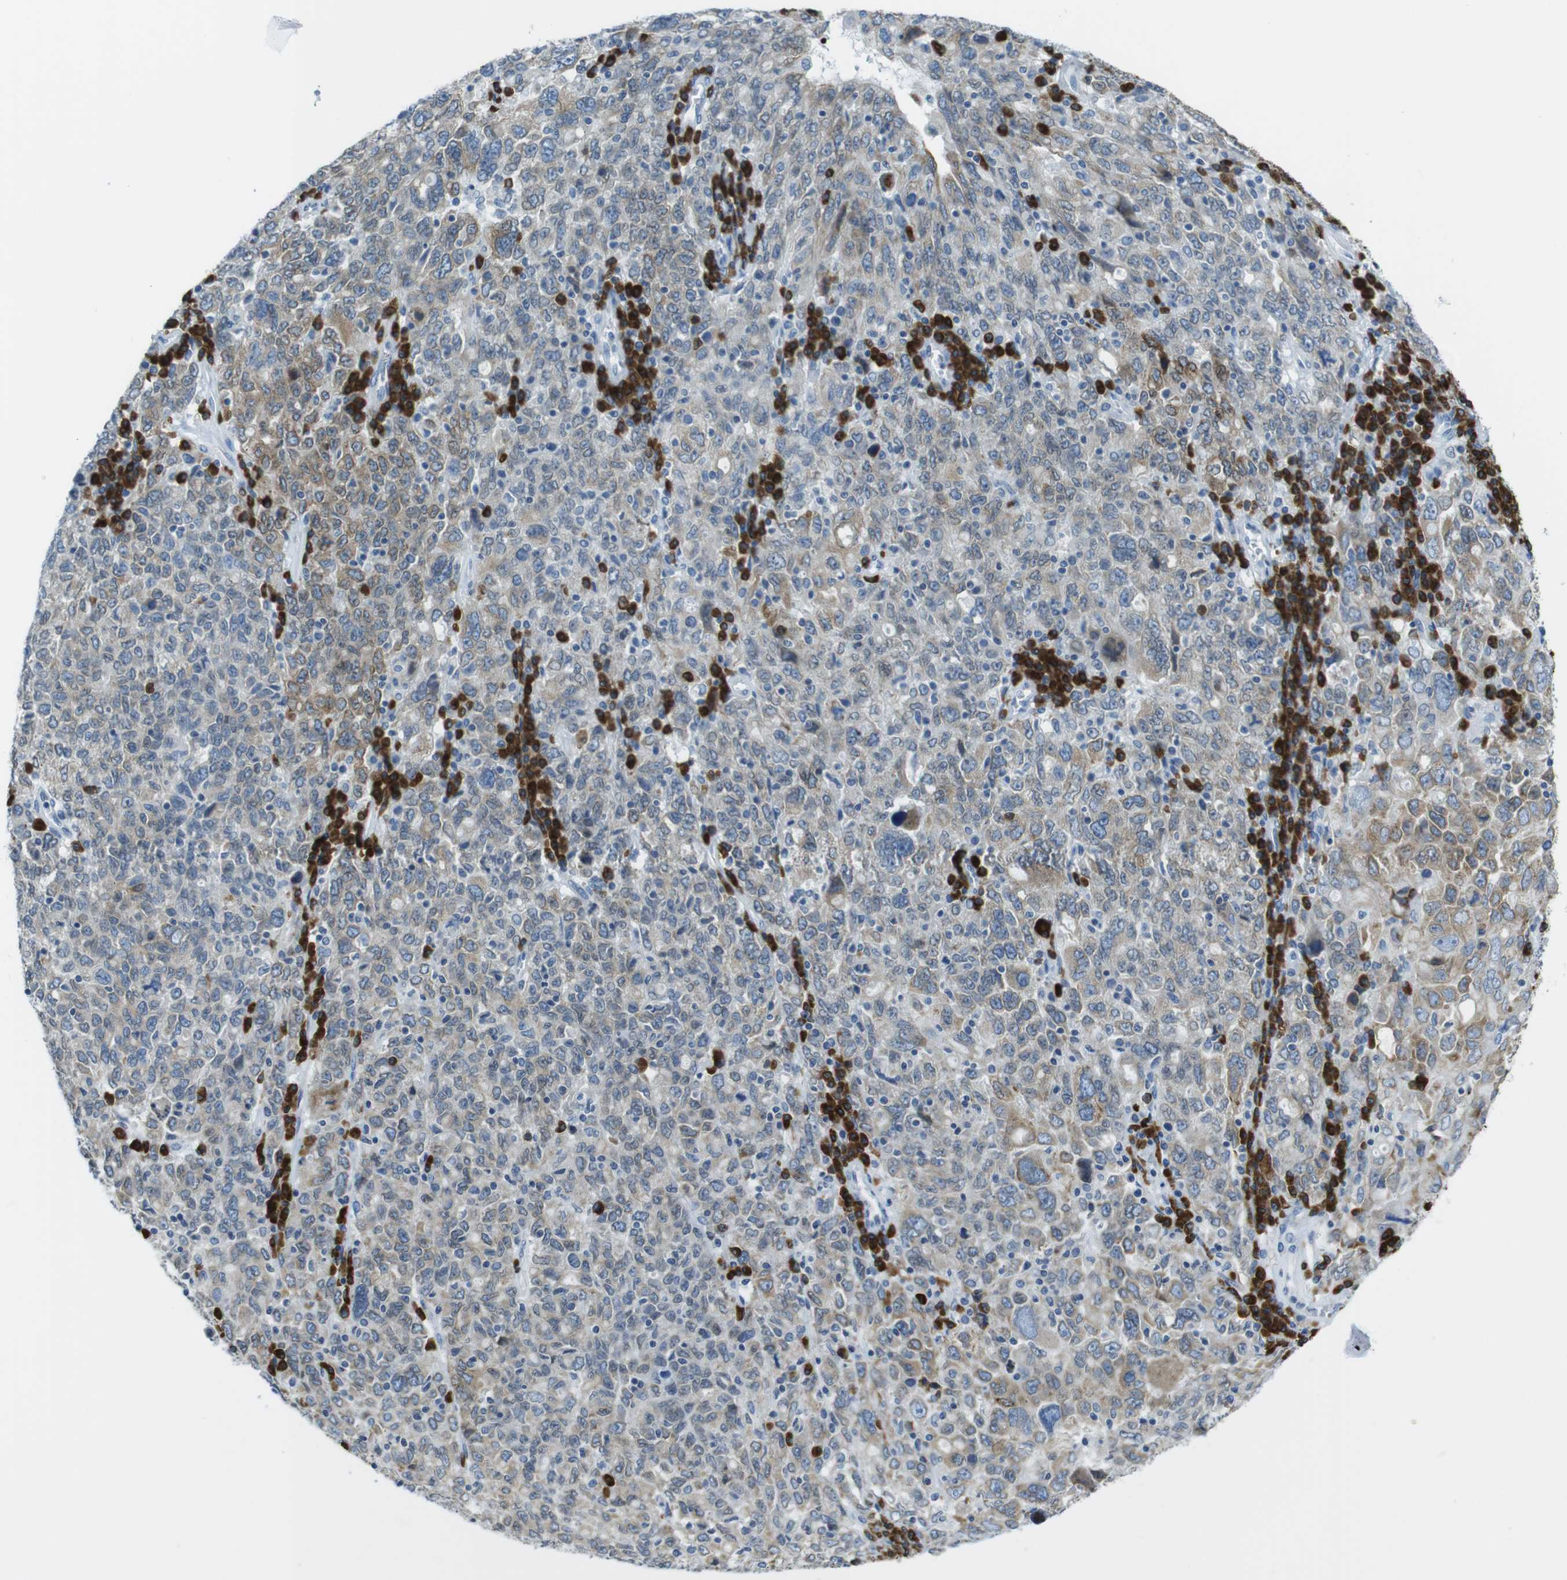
{"staining": {"intensity": "moderate", "quantity": "<25%", "location": "cytoplasmic/membranous"}, "tissue": "ovarian cancer", "cell_type": "Tumor cells", "image_type": "cancer", "snomed": [{"axis": "morphology", "description": "Carcinoma, endometroid"}, {"axis": "topography", "description": "Ovary"}], "caption": "This is a histology image of immunohistochemistry (IHC) staining of ovarian cancer, which shows moderate staining in the cytoplasmic/membranous of tumor cells.", "gene": "CLPTM1L", "patient": {"sex": "female", "age": 62}}